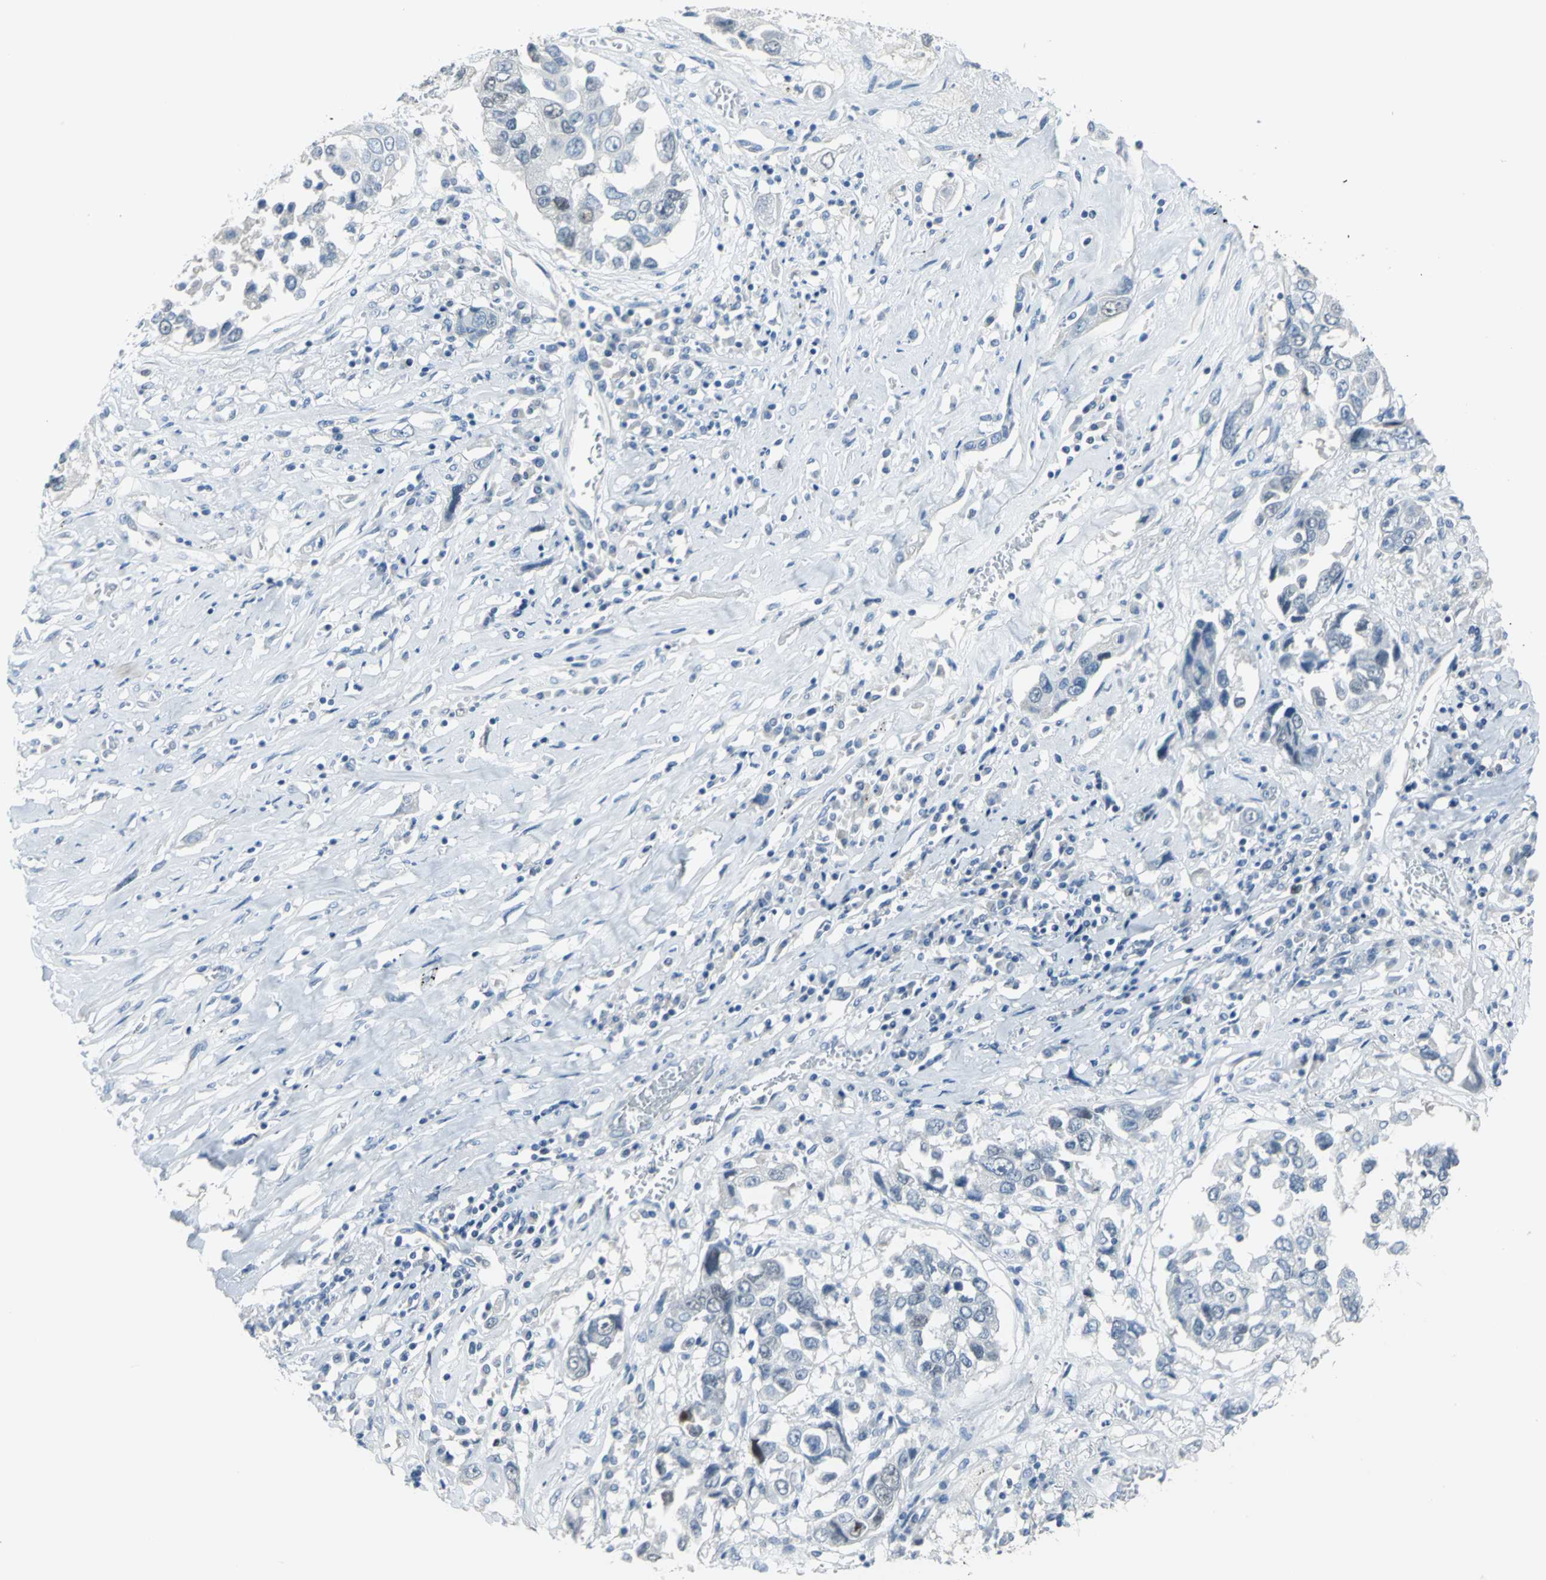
{"staining": {"intensity": "weak", "quantity": "<25%", "location": "nuclear"}, "tissue": "lung cancer", "cell_type": "Tumor cells", "image_type": "cancer", "snomed": [{"axis": "morphology", "description": "Squamous cell carcinoma, NOS"}, {"axis": "topography", "description": "Lung"}], "caption": "The micrograph reveals no significant expression in tumor cells of squamous cell carcinoma (lung).", "gene": "MCM3", "patient": {"sex": "male", "age": 71}}